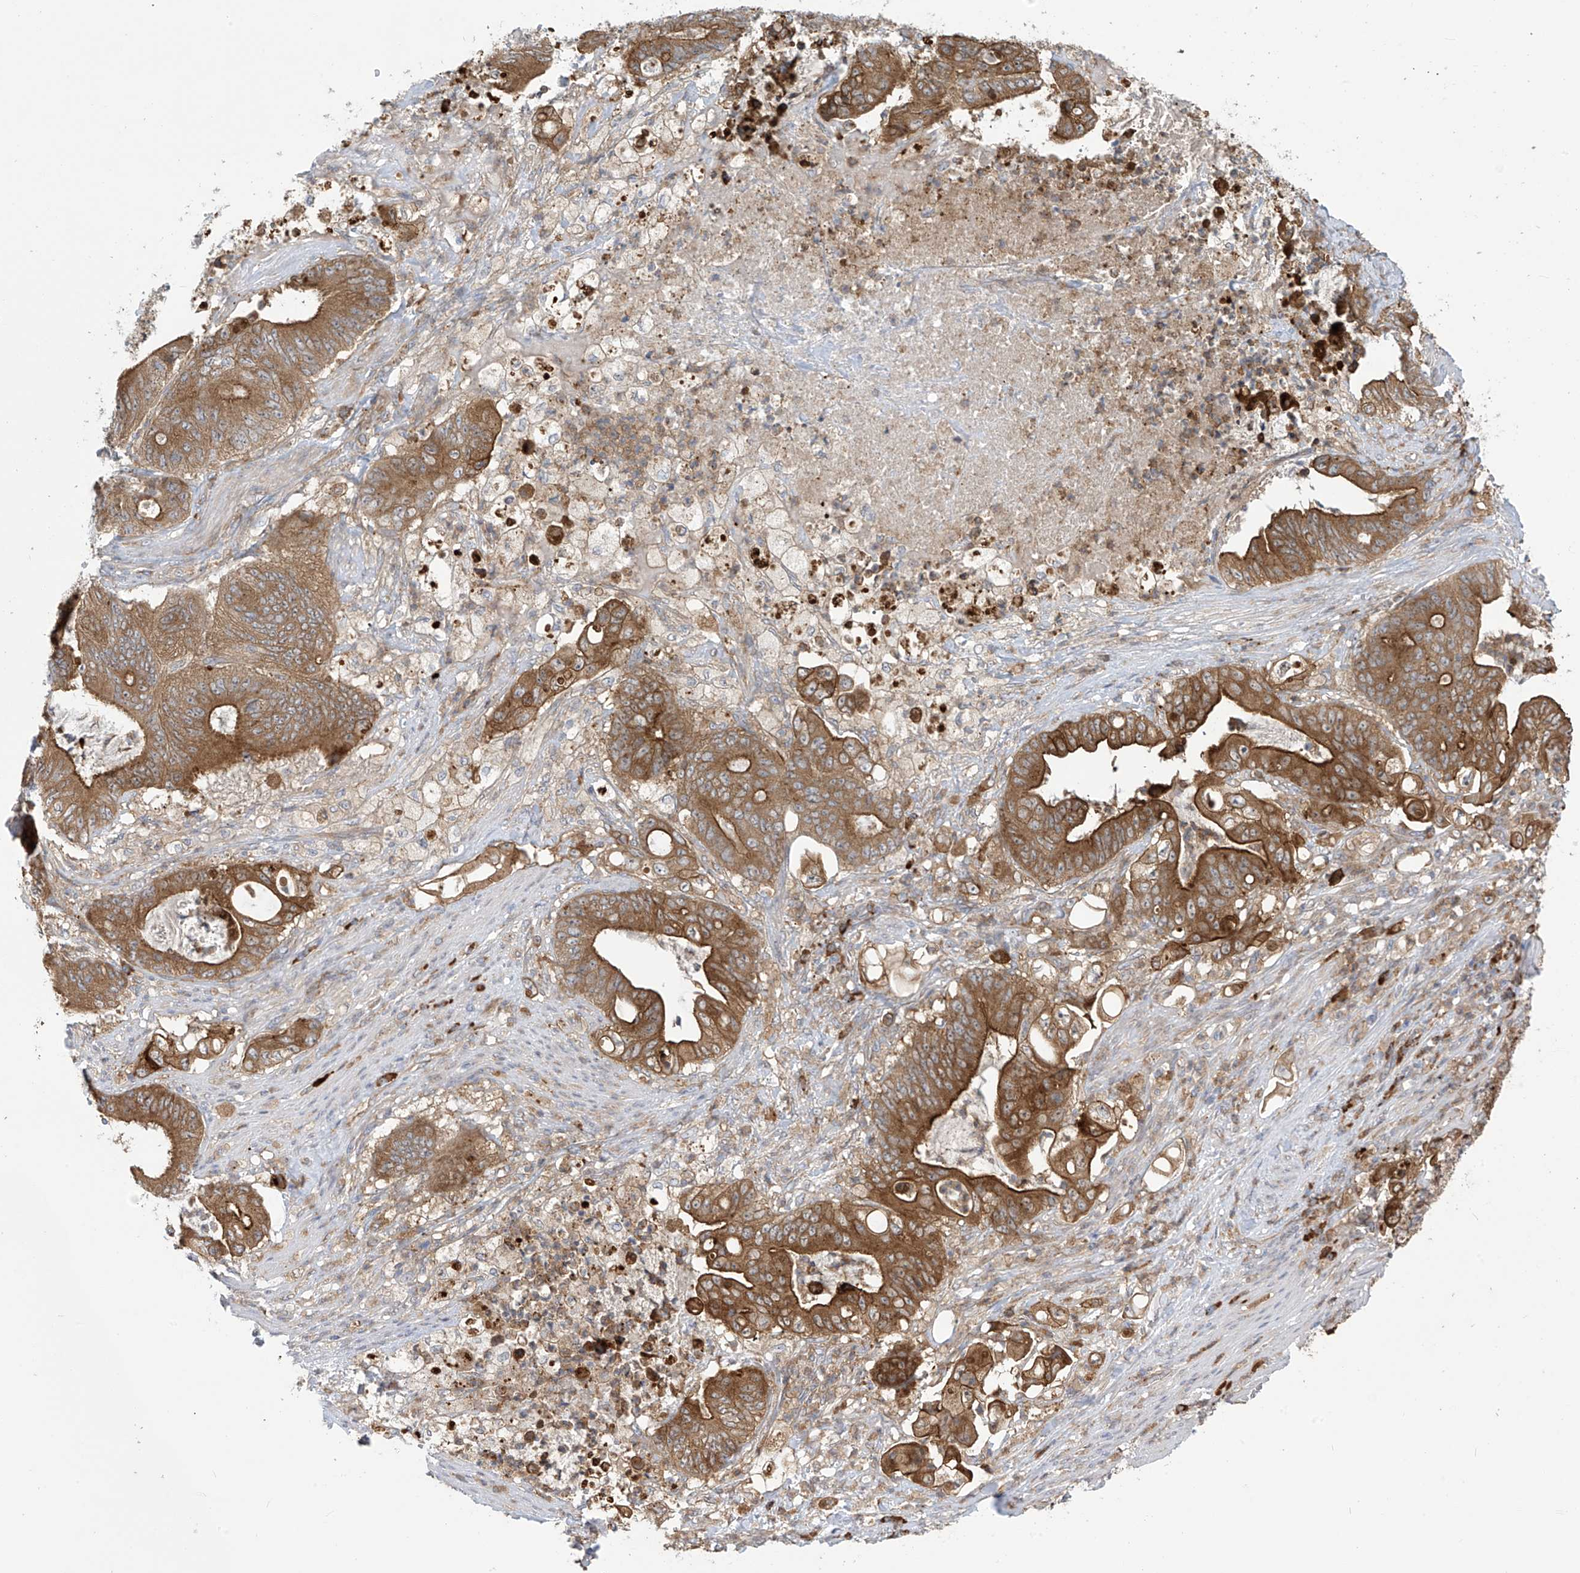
{"staining": {"intensity": "strong", "quantity": "25%-75%", "location": "cytoplasmic/membranous"}, "tissue": "stomach cancer", "cell_type": "Tumor cells", "image_type": "cancer", "snomed": [{"axis": "morphology", "description": "Adenocarcinoma, NOS"}, {"axis": "topography", "description": "Stomach"}], "caption": "Protein analysis of adenocarcinoma (stomach) tissue shows strong cytoplasmic/membranous expression in approximately 25%-75% of tumor cells.", "gene": "KIAA1522", "patient": {"sex": "female", "age": 73}}